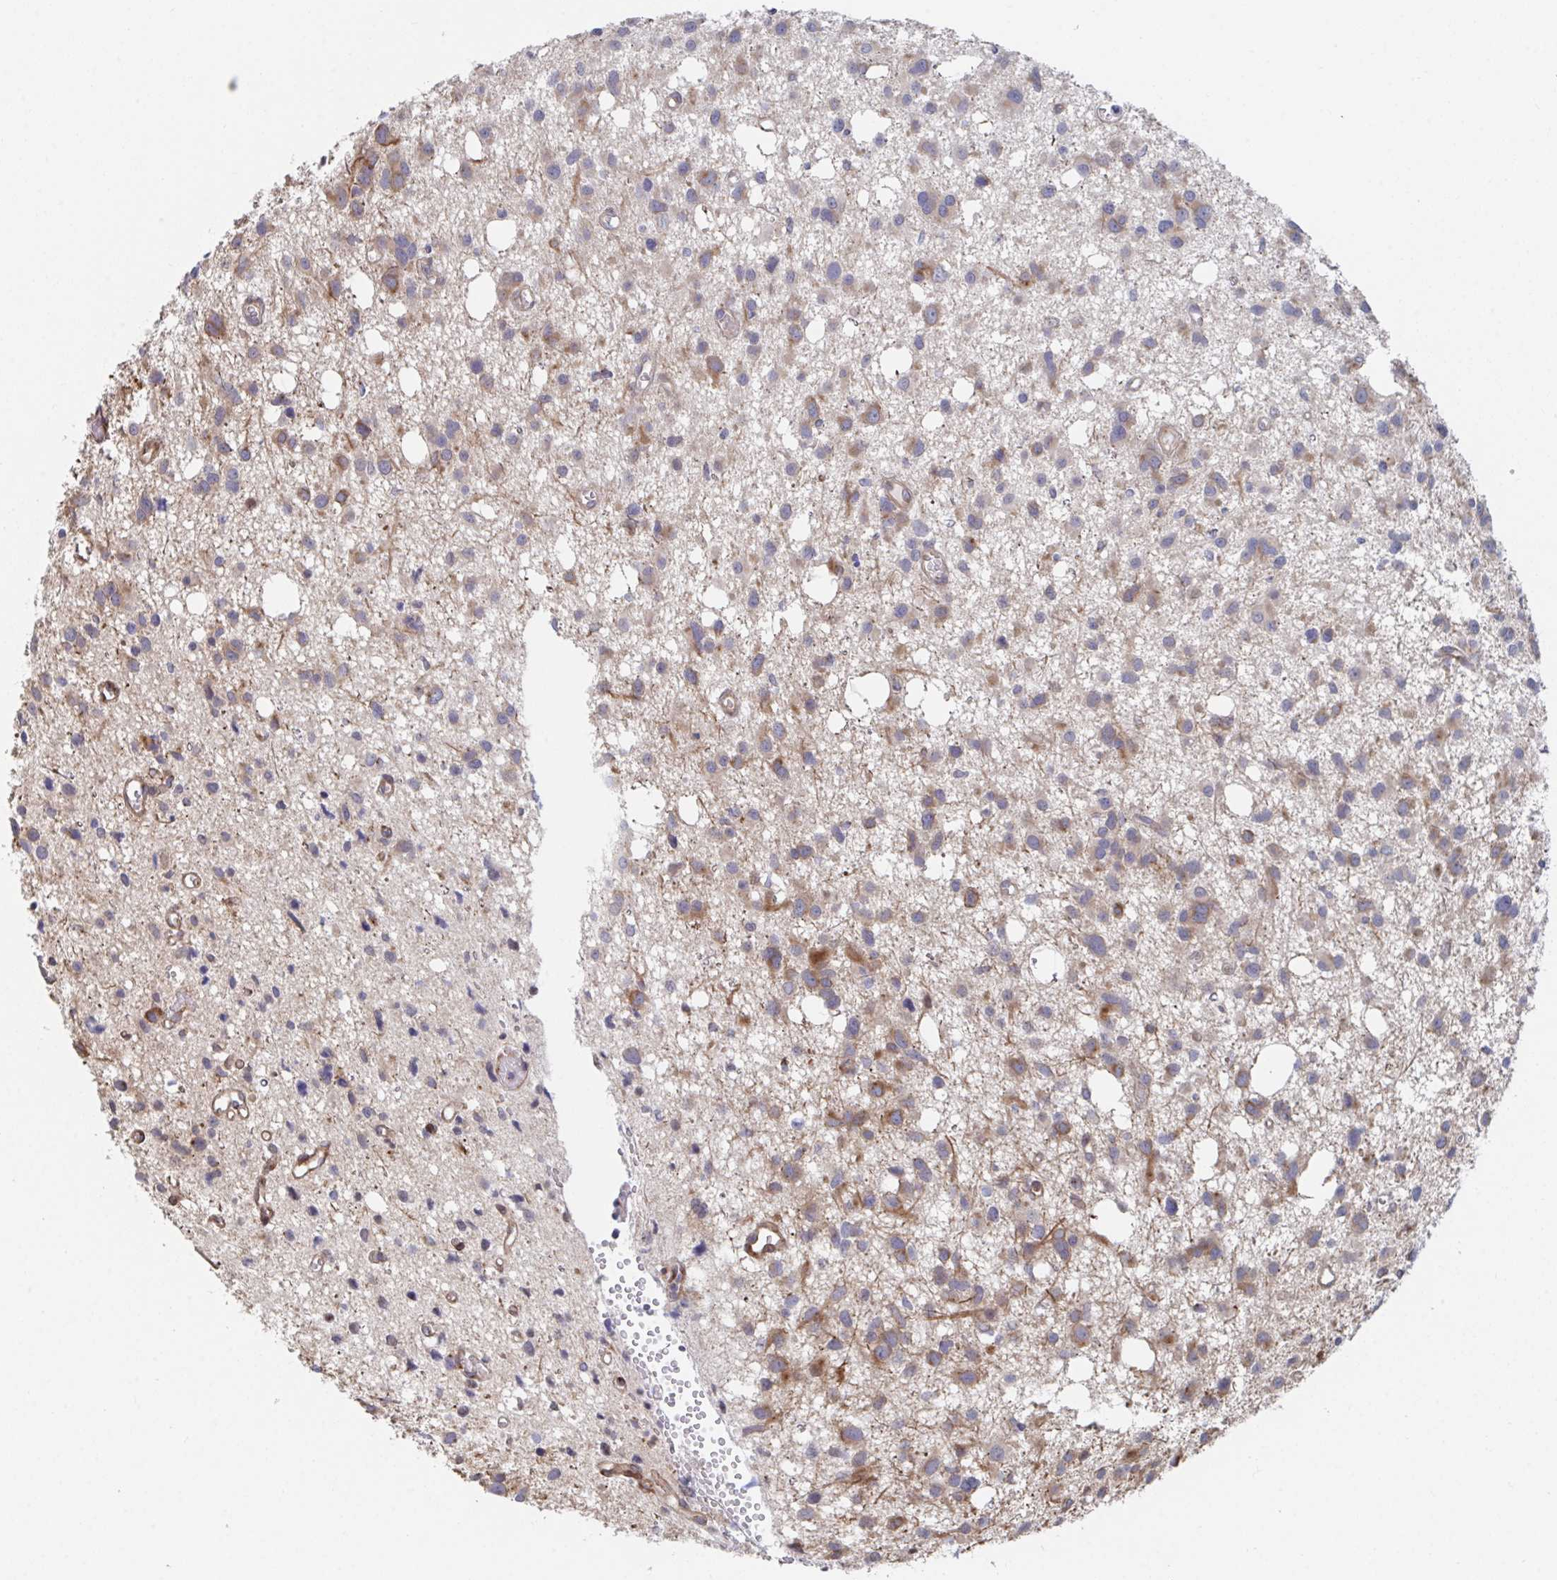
{"staining": {"intensity": "moderate", "quantity": "25%-75%", "location": "cytoplasmic/membranous"}, "tissue": "glioma", "cell_type": "Tumor cells", "image_type": "cancer", "snomed": [{"axis": "morphology", "description": "Glioma, malignant, High grade"}, {"axis": "topography", "description": "Brain"}], "caption": "A brown stain shows moderate cytoplasmic/membranous expression of a protein in human high-grade glioma (malignant) tumor cells. (IHC, brightfield microscopy, high magnification).", "gene": "FJX1", "patient": {"sex": "male", "age": 23}}